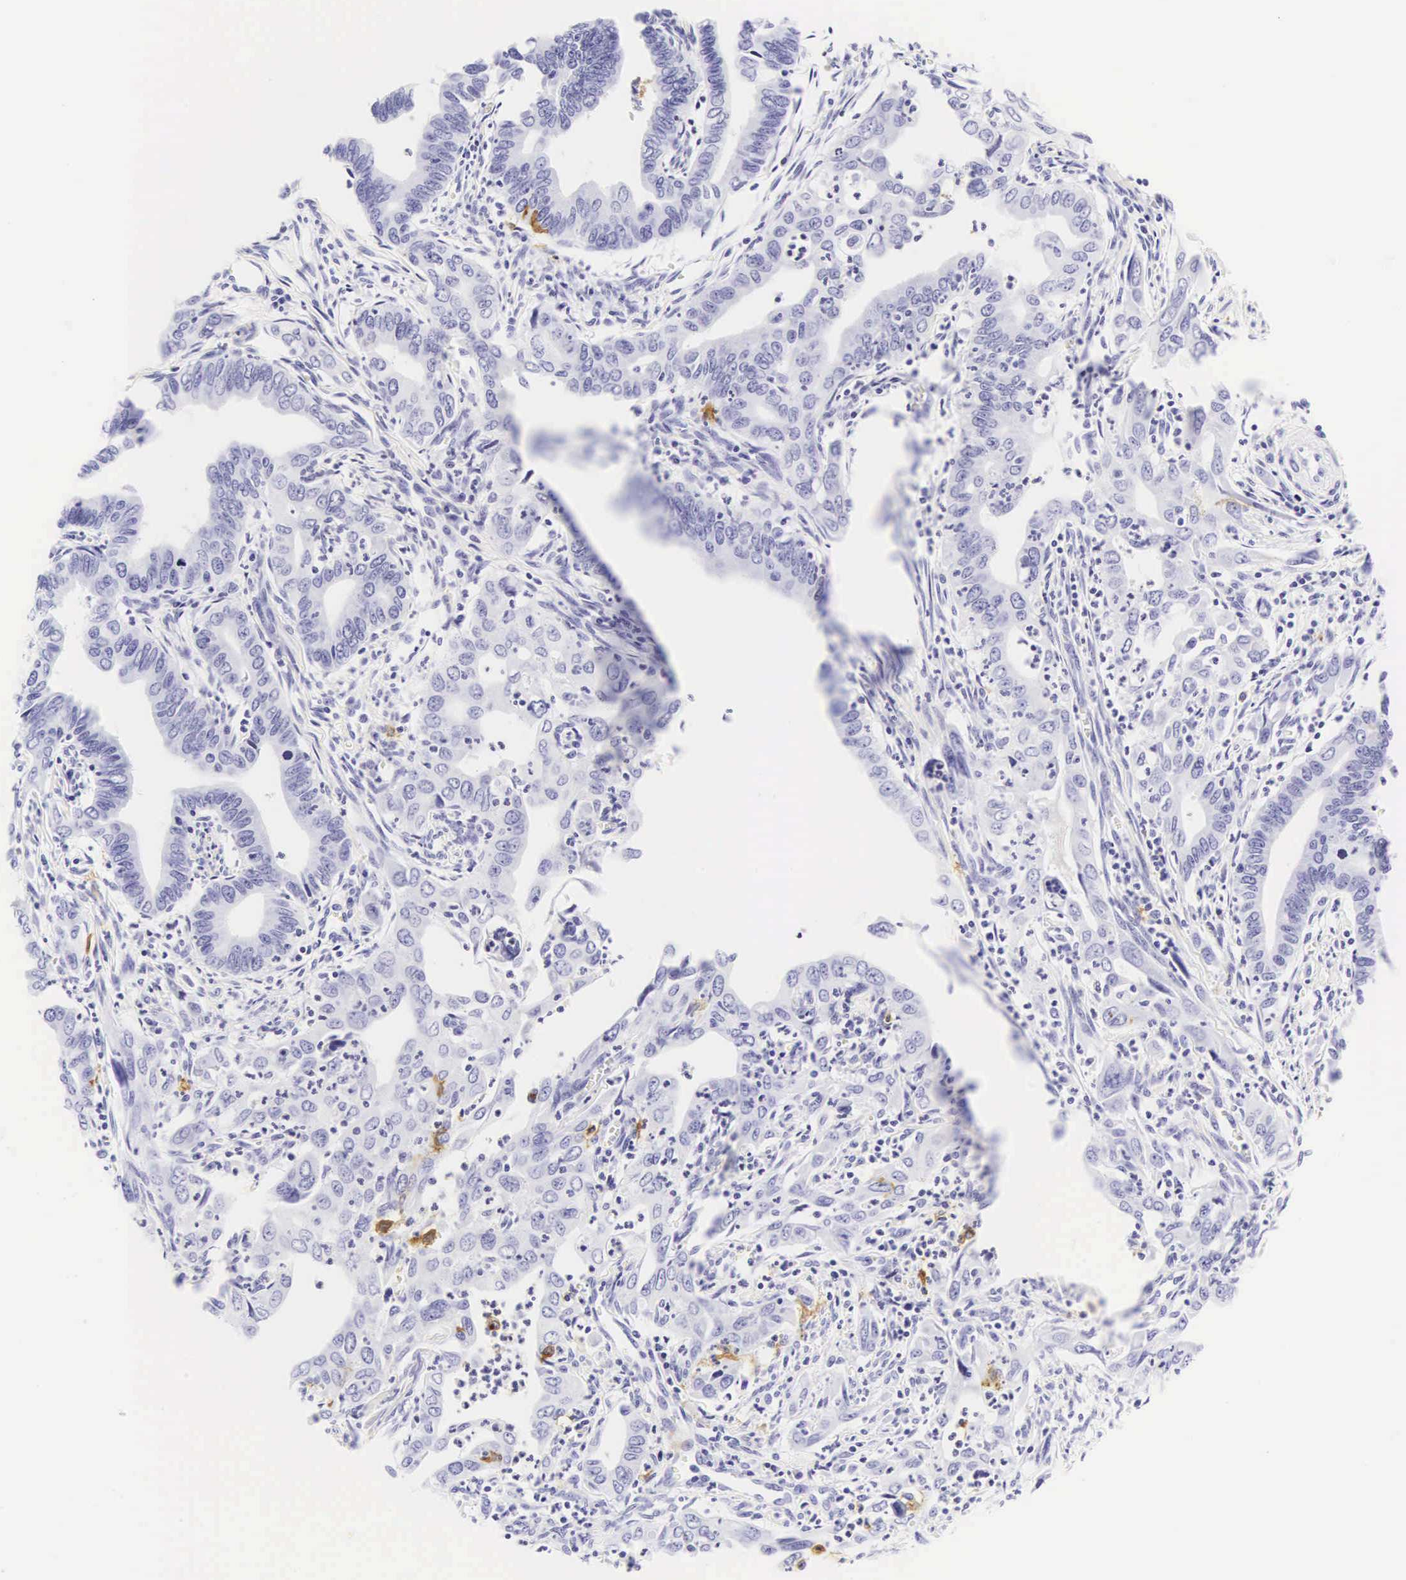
{"staining": {"intensity": "negative", "quantity": "none", "location": "none"}, "tissue": "cervical cancer", "cell_type": "Tumor cells", "image_type": "cancer", "snomed": [{"axis": "morphology", "description": "Normal tissue, NOS"}, {"axis": "morphology", "description": "Adenocarcinoma, NOS"}, {"axis": "topography", "description": "Cervix"}], "caption": "This micrograph is of cervical cancer (adenocarcinoma) stained with IHC to label a protein in brown with the nuclei are counter-stained blue. There is no staining in tumor cells. (Stains: DAB (3,3'-diaminobenzidine) immunohistochemistry (IHC) with hematoxylin counter stain, Microscopy: brightfield microscopy at high magnification).", "gene": "CD1A", "patient": {"sex": "female", "age": 34}}